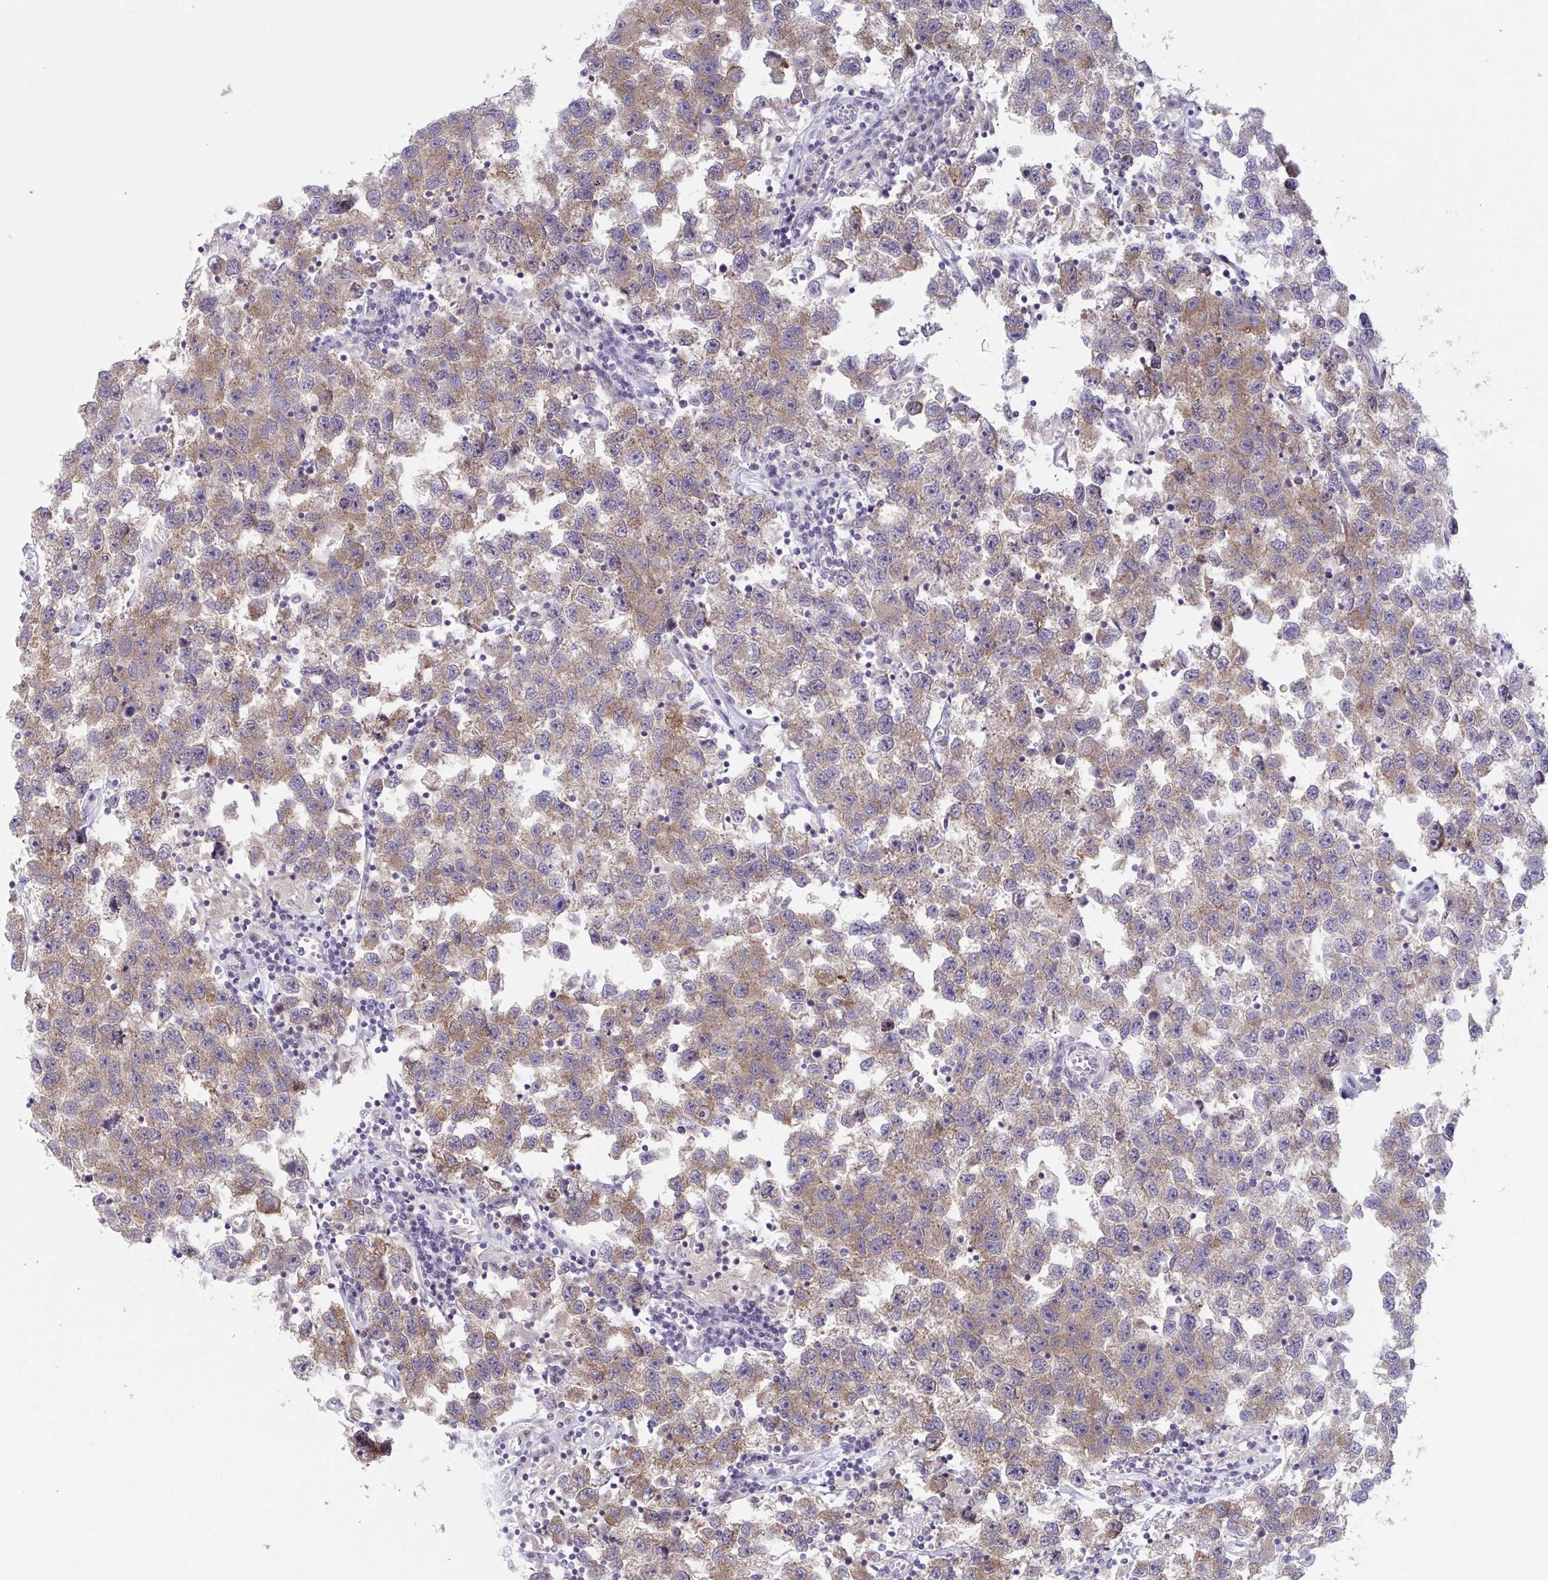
{"staining": {"intensity": "moderate", "quantity": ">75%", "location": "cytoplasmic/membranous"}, "tissue": "testis cancer", "cell_type": "Tumor cells", "image_type": "cancer", "snomed": [{"axis": "morphology", "description": "Seminoma, NOS"}, {"axis": "topography", "description": "Testis"}], "caption": "Immunohistochemical staining of human testis seminoma shows medium levels of moderate cytoplasmic/membranous protein expression in about >75% of tumor cells.", "gene": "RIOK1", "patient": {"sex": "male", "age": 26}}